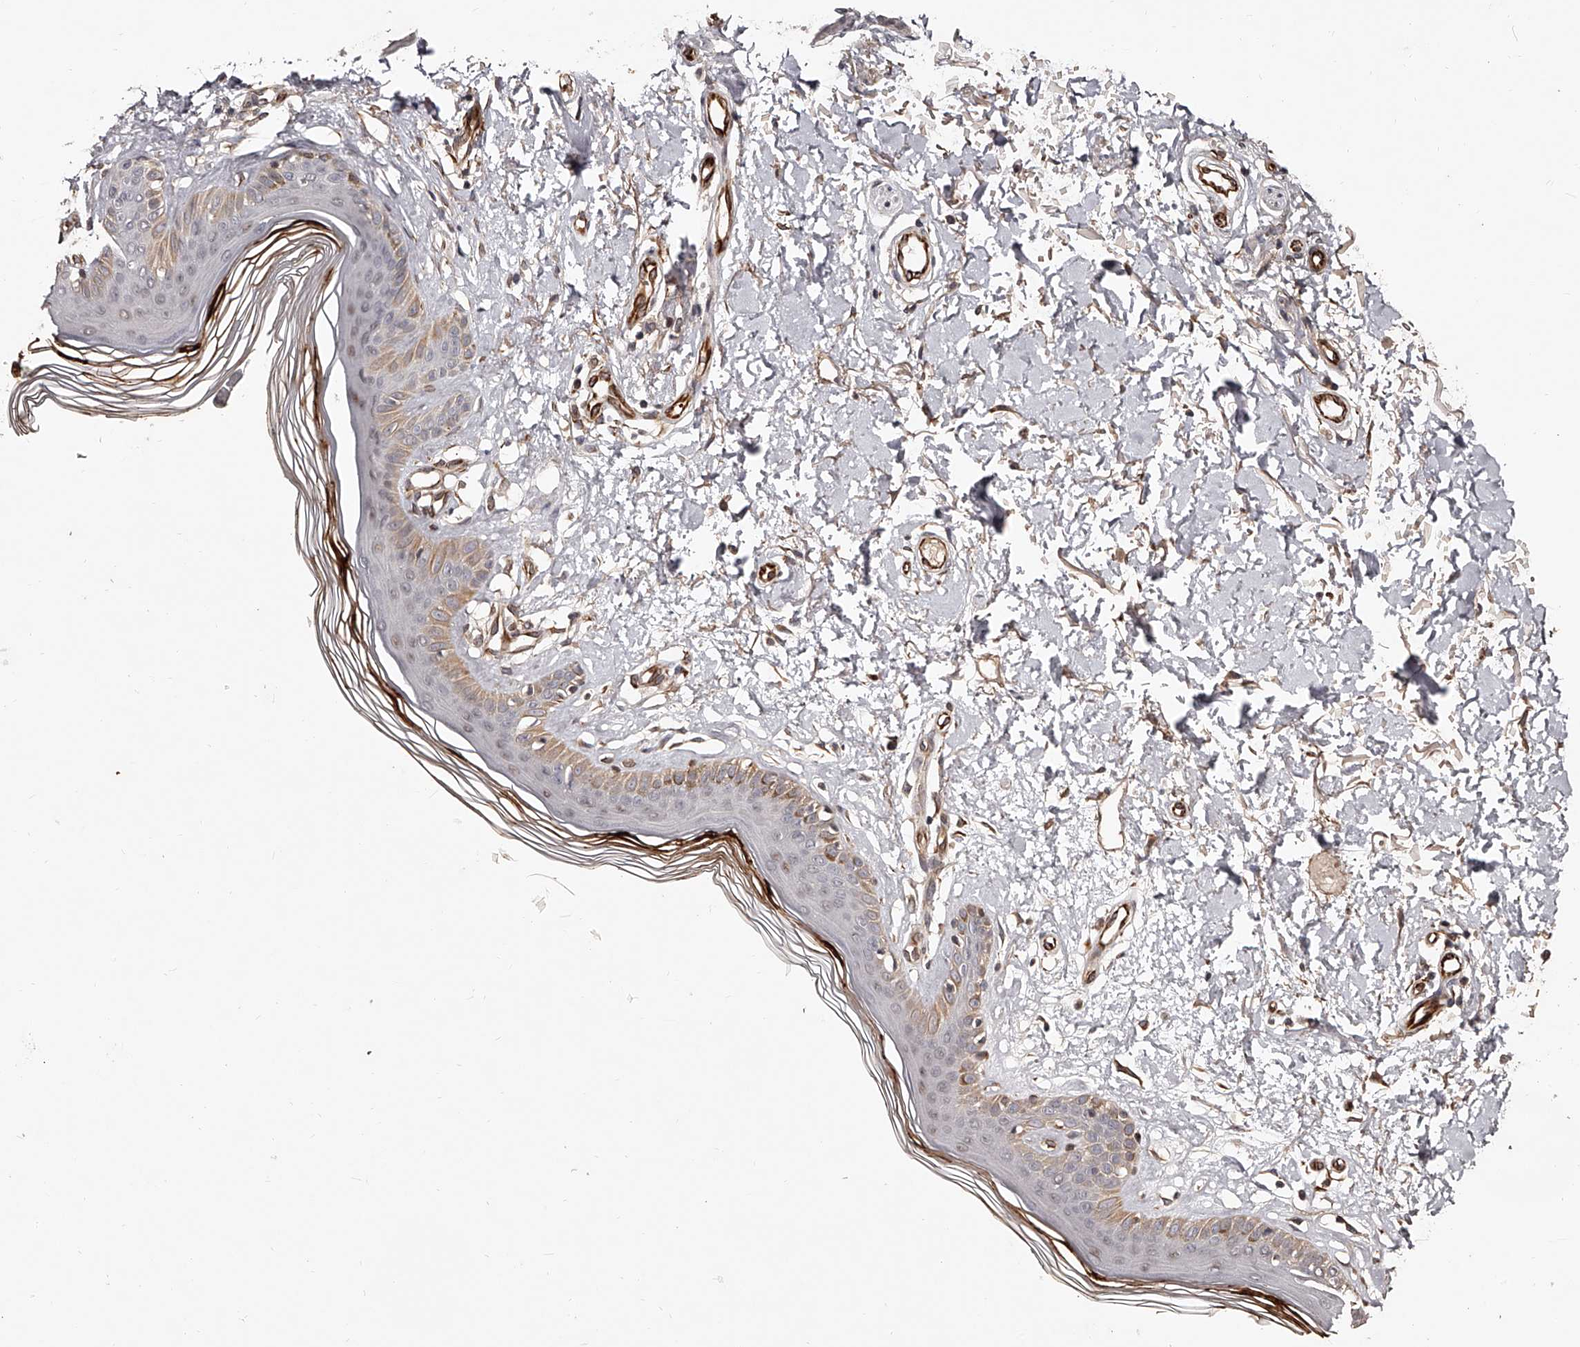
{"staining": {"intensity": "moderate", "quantity": ">75%", "location": "cytoplasmic/membranous"}, "tissue": "skin", "cell_type": "Fibroblasts", "image_type": "normal", "snomed": [{"axis": "morphology", "description": "Normal tissue, NOS"}, {"axis": "topography", "description": "Skin"}], "caption": "The micrograph displays a brown stain indicating the presence of a protein in the cytoplasmic/membranous of fibroblasts in skin.", "gene": "URGCP", "patient": {"sex": "female", "age": 64}}